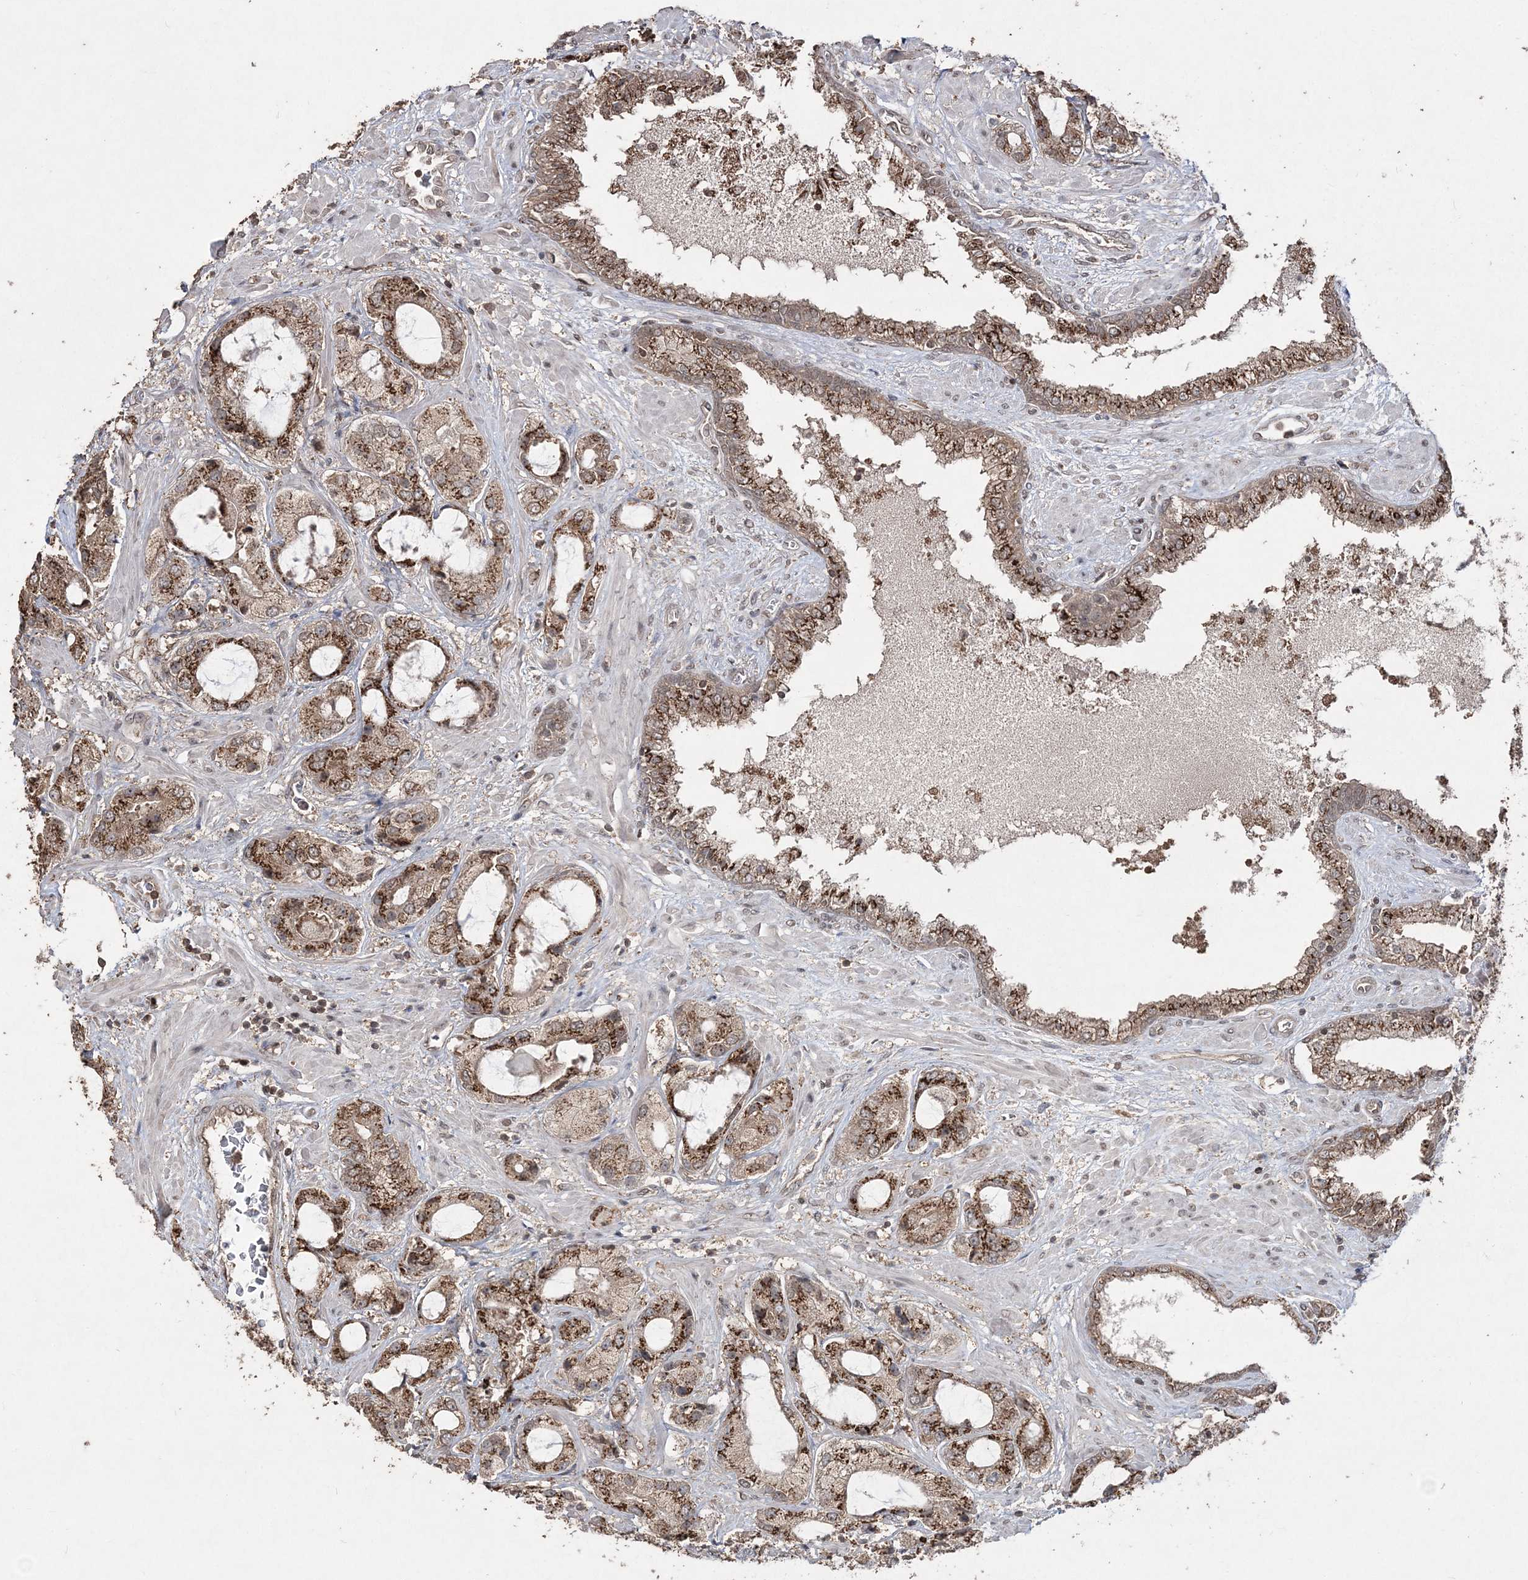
{"staining": {"intensity": "moderate", "quantity": ">75%", "location": "cytoplasmic/membranous"}, "tissue": "prostate cancer", "cell_type": "Tumor cells", "image_type": "cancer", "snomed": [{"axis": "morphology", "description": "Normal tissue, NOS"}, {"axis": "morphology", "description": "Adenocarcinoma, High grade"}, {"axis": "topography", "description": "Prostate"}, {"axis": "topography", "description": "Peripheral nerve tissue"}], "caption": "Moderate cytoplasmic/membranous expression is identified in about >75% of tumor cells in prostate cancer.", "gene": "EHHADH", "patient": {"sex": "male", "age": 59}}